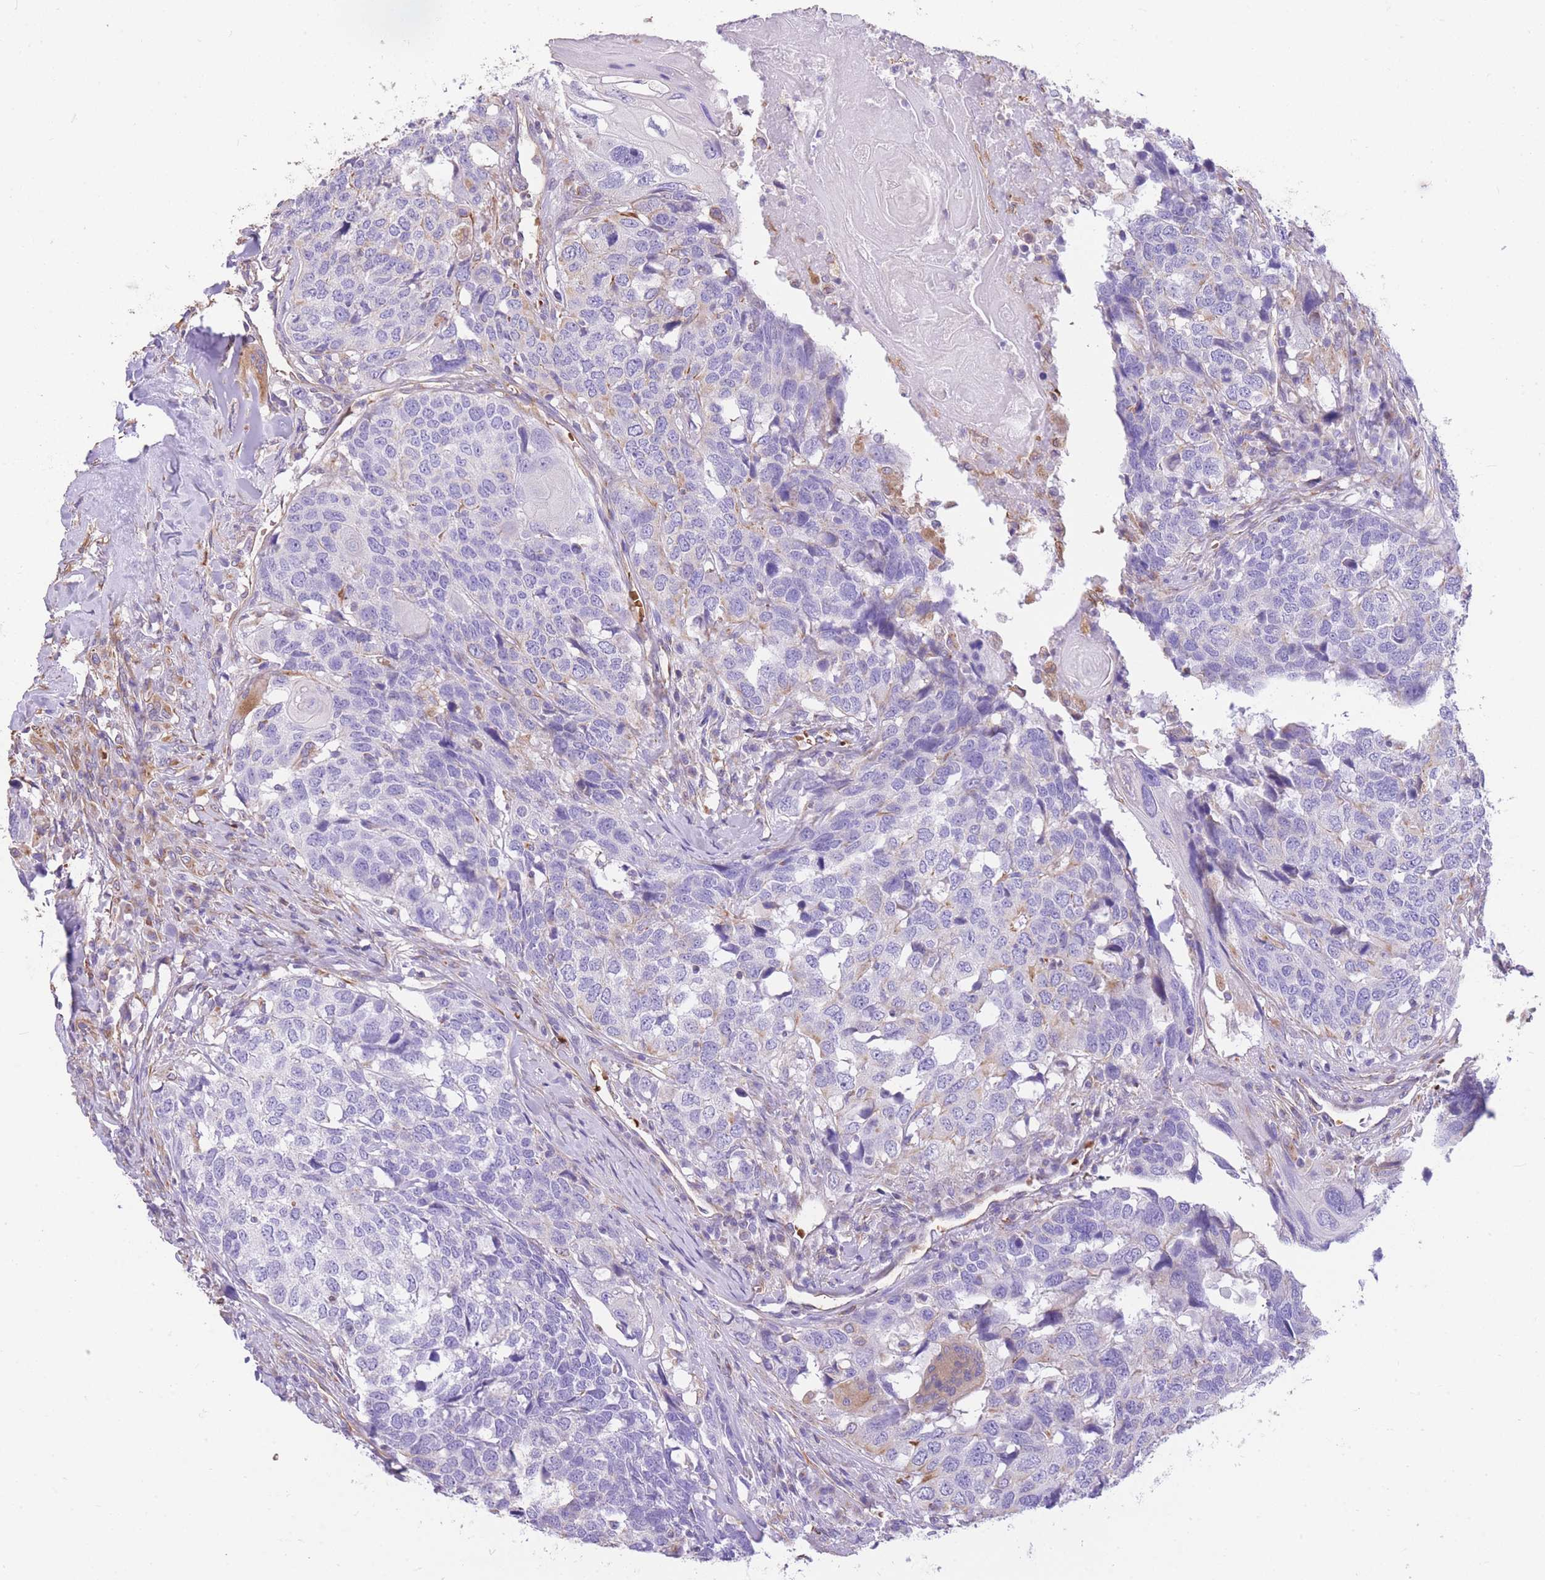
{"staining": {"intensity": "negative", "quantity": "none", "location": "none"}, "tissue": "head and neck cancer", "cell_type": "Tumor cells", "image_type": "cancer", "snomed": [{"axis": "morphology", "description": "Squamous cell carcinoma, NOS"}, {"axis": "topography", "description": "Head-Neck"}], "caption": "This is an immunohistochemistry histopathology image of human head and neck squamous cell carcinoma. There is no expression in tumor cells.", "gene": "ANKRD53", "patient": {"sex": "male", "age": 66}}